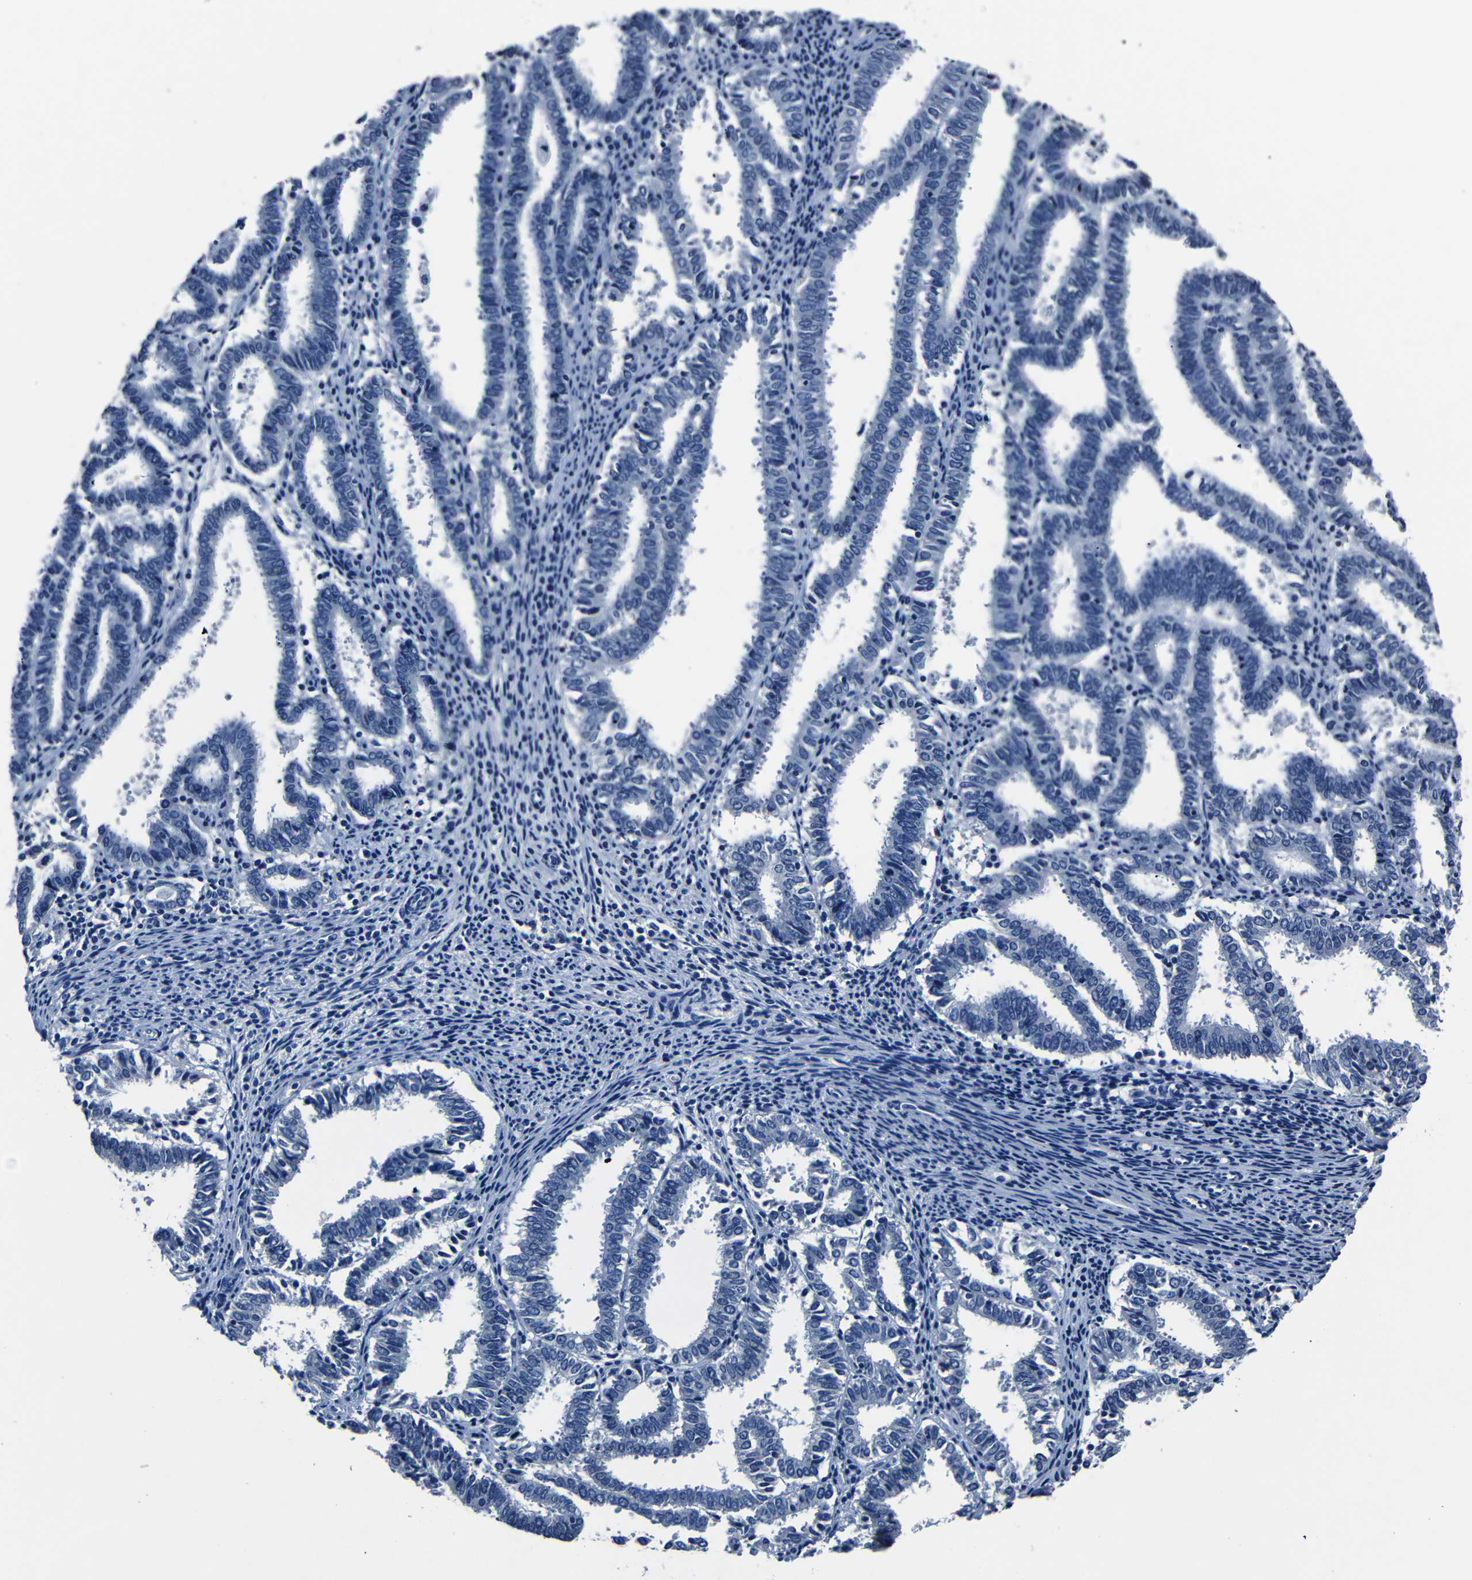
{"staining": {"intensity": "negative", "quantity": "none", "location": "none"}, "tissue": "endometrial cancer", "cell_type": "Tumor cells", "image_type": "cancer", "snomed": [{"axis": "morphology", "description": "Adenocarcinoma, NOS"}, {"axis": "topography", "description": "Uterus"}], "caption": "A high-resolution micrograph shows immunohistochemistry staining of endometrial cancer, which shows no significant staining in tumor cells.", "gene": "NCMAP", "patient": {"sex": "female", "age": 83}}